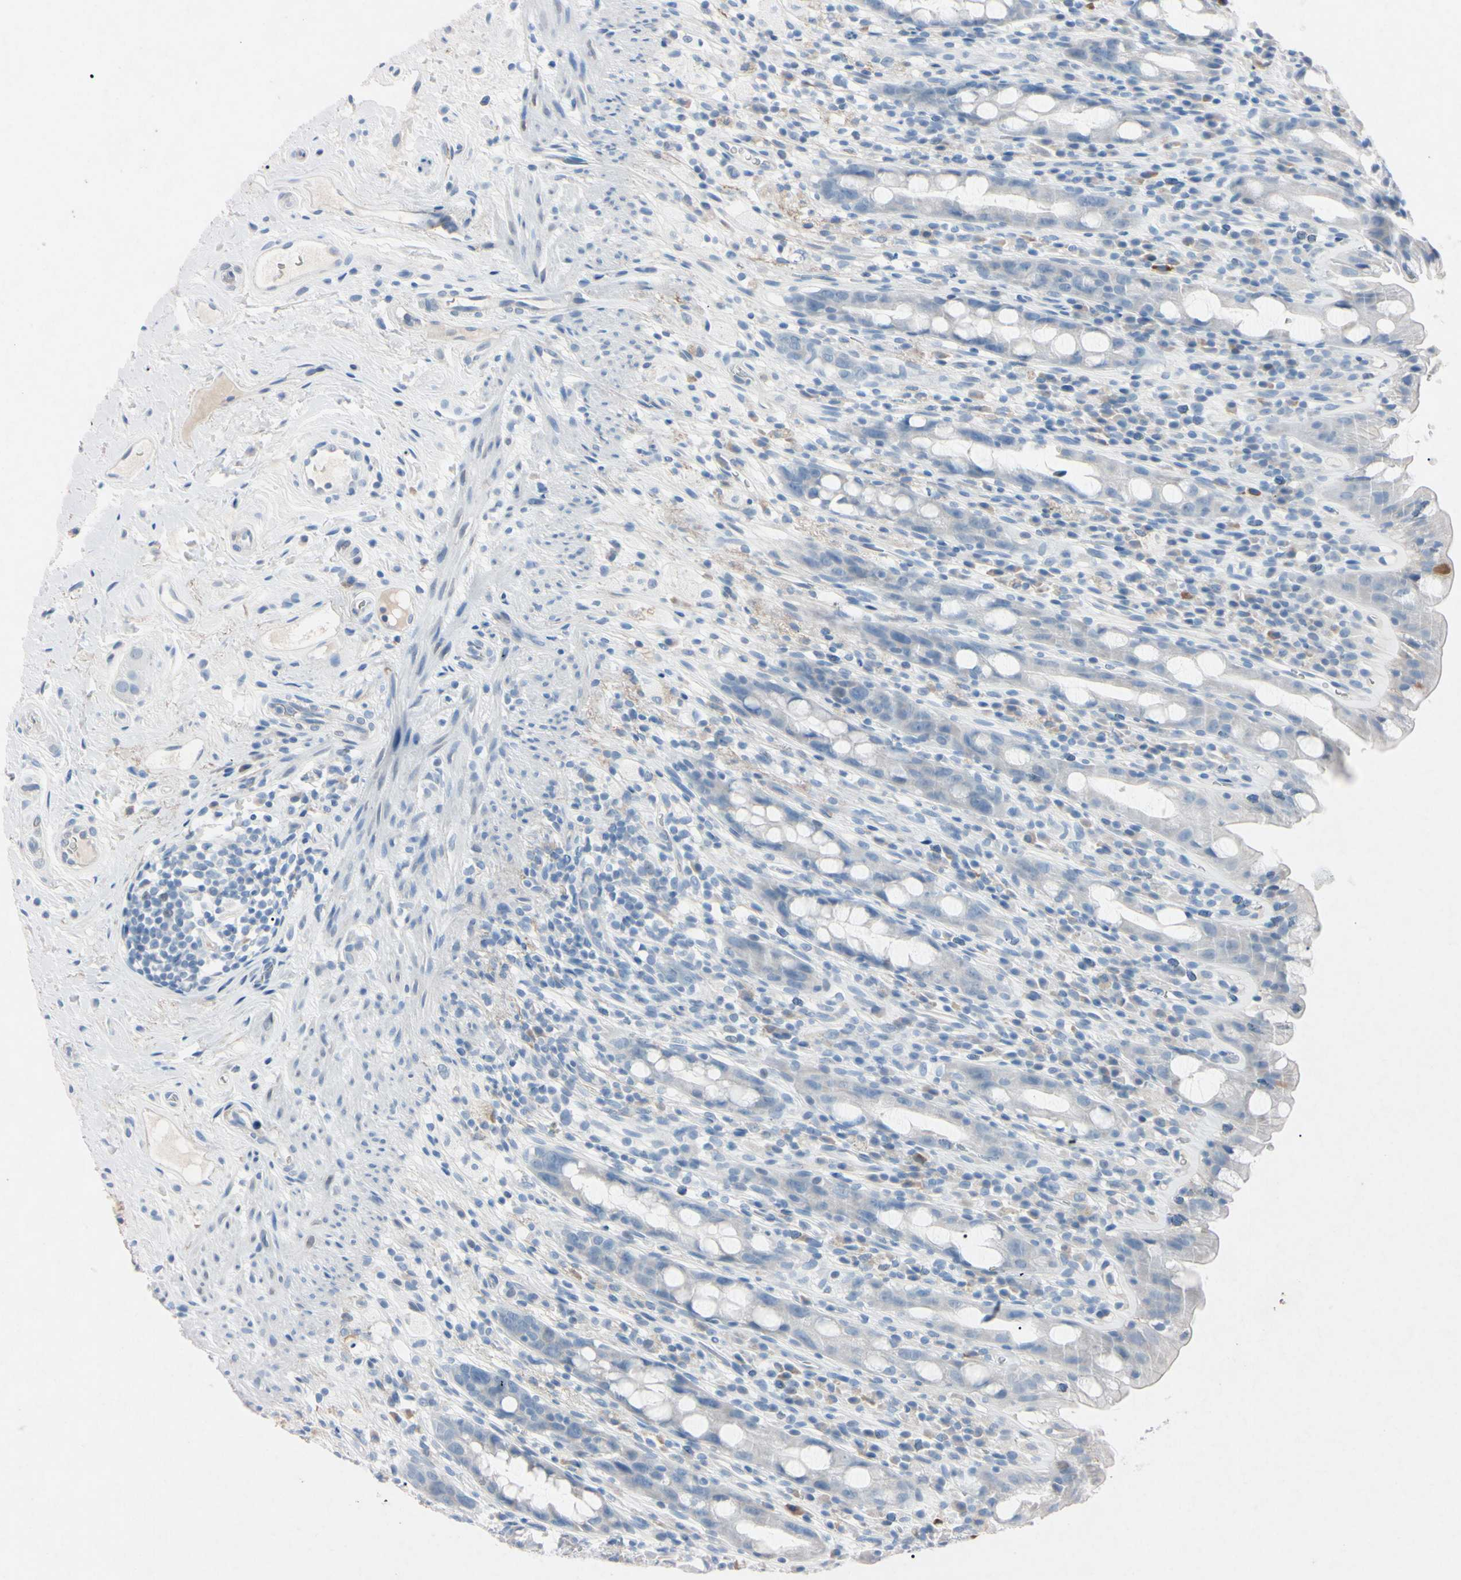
{"staining": {"intensity": "negative", "quantity": "none", "location": "none"}, "tissue": "rectum", "cell_type": "Glandular cells", "image_type": "normal", "snomed": [{"axis": "morphology", "description": "Normal tissue, NOS"}, {"axis": "topography", "description": "Rectum"}], "caption": "Normal rectum was stained to show a protein in brown. There is no significant expression in glandular cells.", "gene": "ELN", "patient": {"sex": "male", "age": 44}}